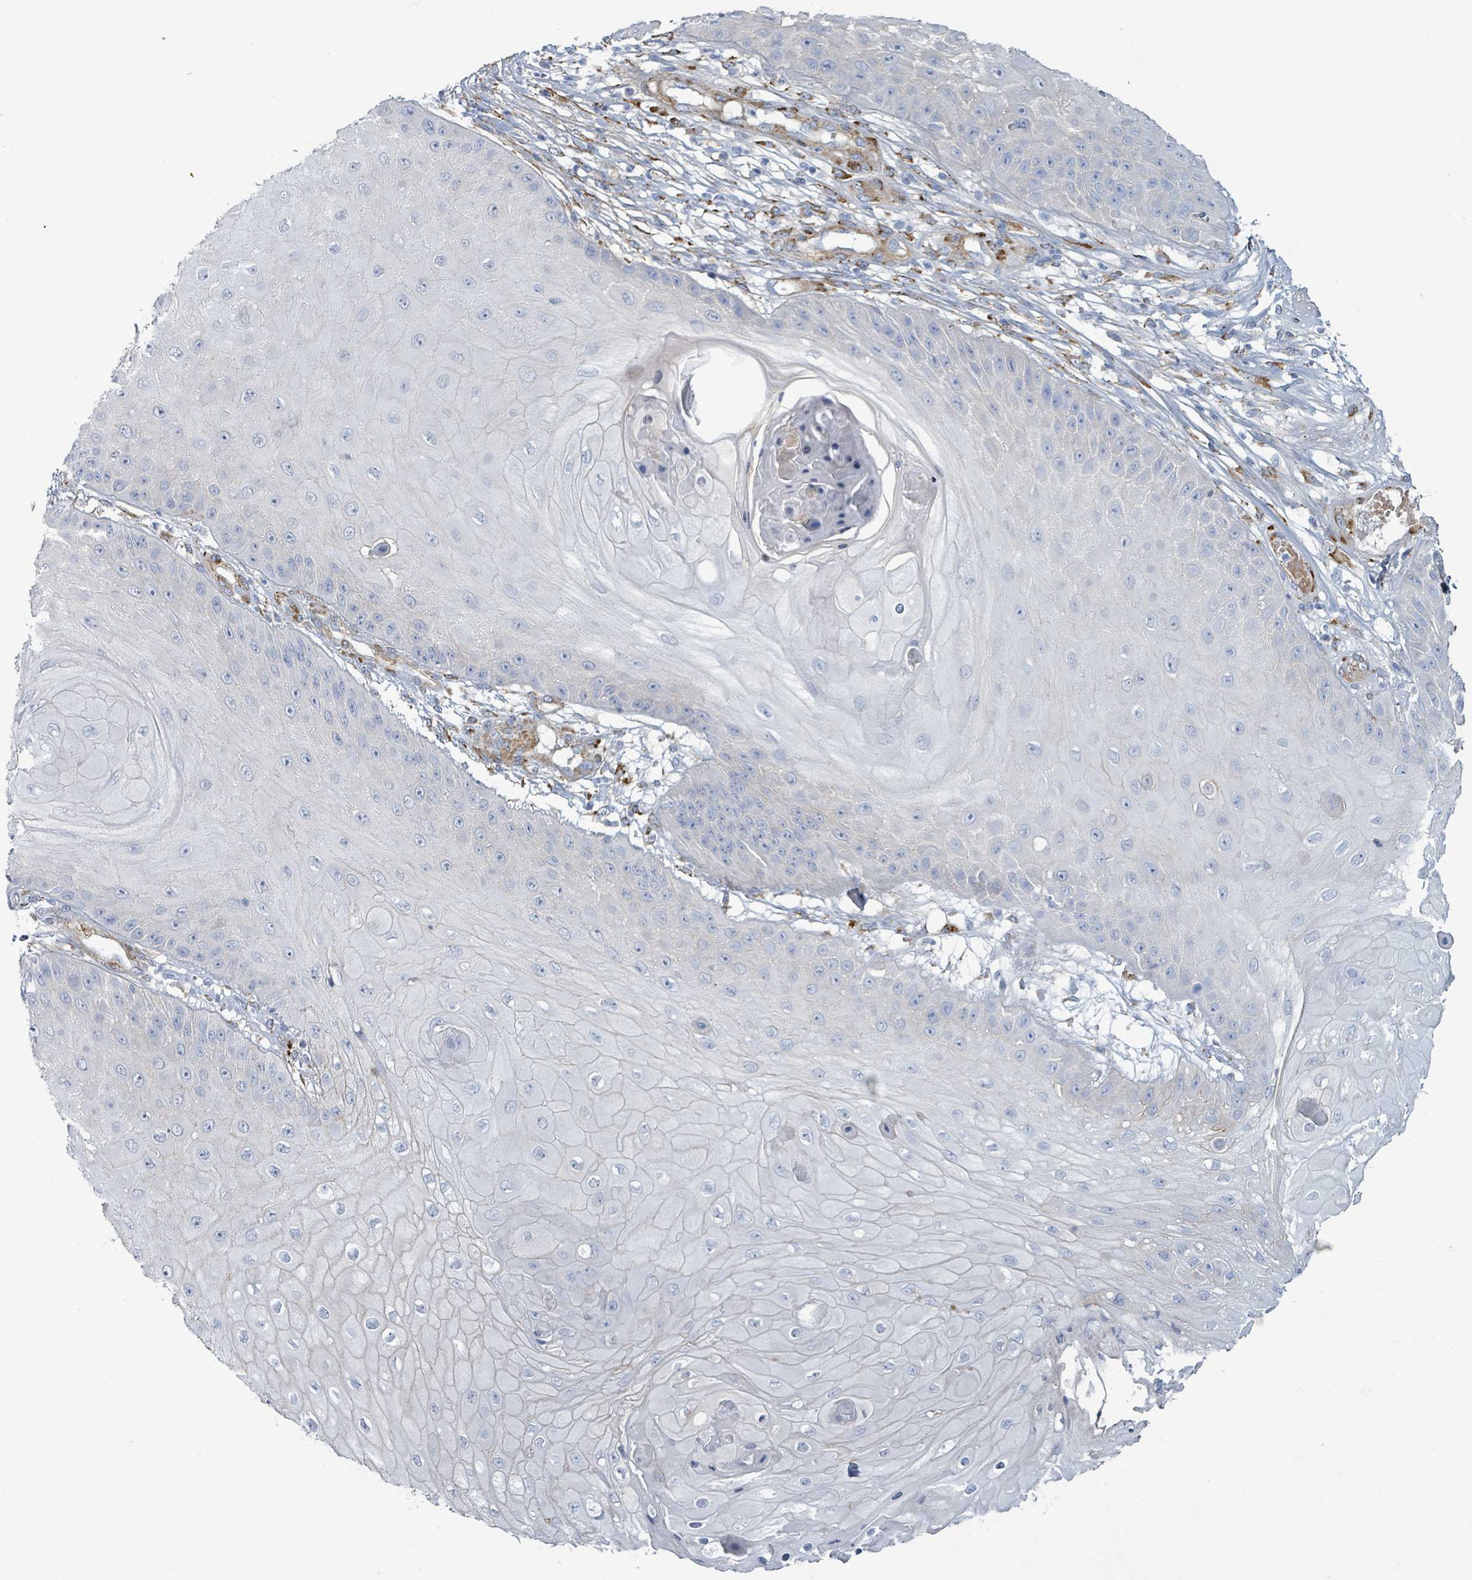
{"staining": {"intensity": "negative", "quantity": "none", "location": "none"}, "tissue": "skin cancer", "cell_type": "Tumor cells", "image_type": "cancer", "snomed": [{"axis": "morphology", "description": "Squamous cell carcinoma, NOS"}, {"axis": "topography", "description": "Skin"}], "caption": "High magnification brightfield microscopy of skin cancer stained with DAB (3,3'-diaminobenzidine) (brown) and counterstained with hematoxylin (blue): tumor cells show no significant expression.", "gene": "DMRTC1B", "patient": {"sex": "male", "age": 70}}